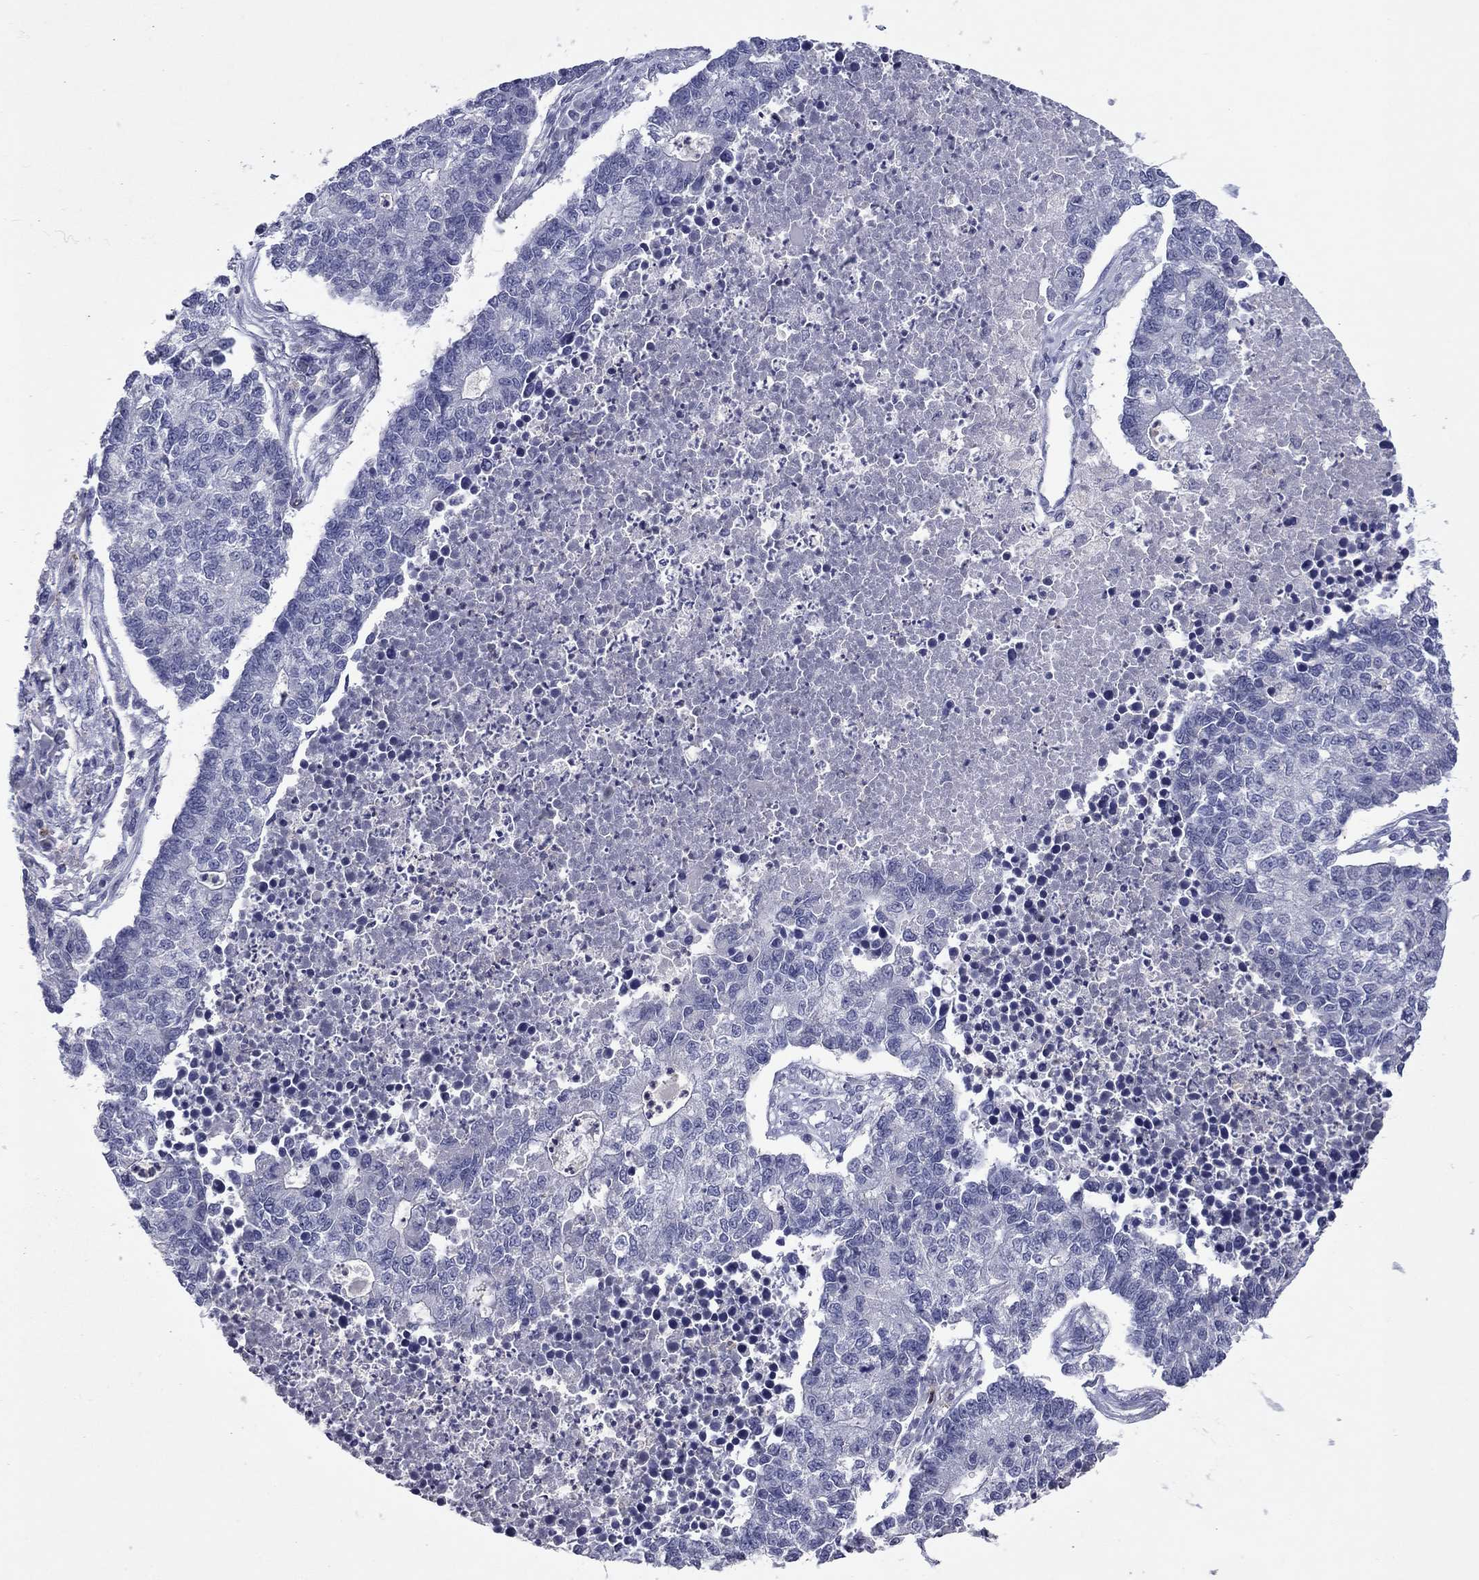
{"staining": {"intensity": "negative", "quantity": "none", "location": "none"}, "tissue": "lung cancer", "cell_type": "Tumor cells", "image_type": "cancer", "snomed": [{"axis": "morphology", "description": "Adenocarcinoma, NOS"}, {"axis": "topography", "description": "Lung"}], "caption": "The image displays no staining of tumor cells in lung cancer (adenocarcinoma).", "gene": "CFAP119", "patient": {"sex": "male", "age": 57}}